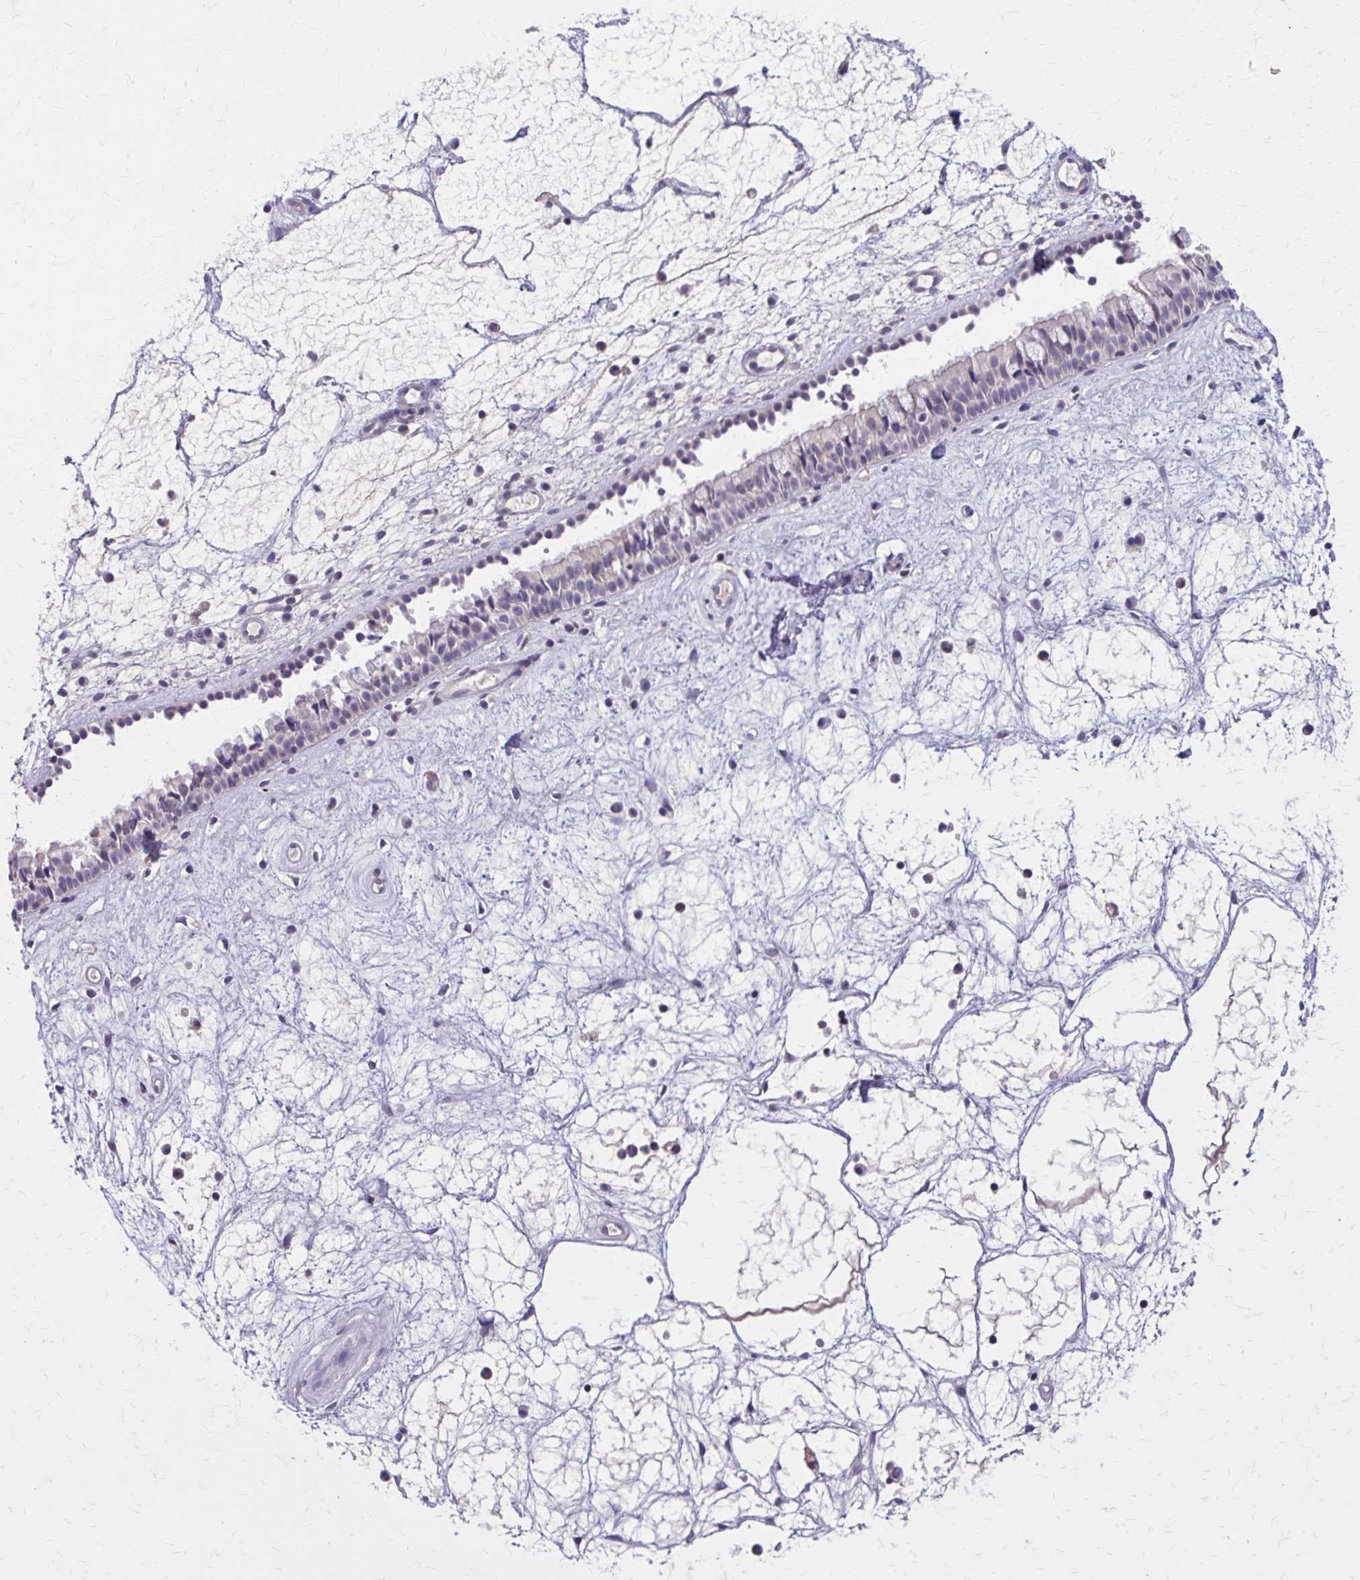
{"staining": {"intensity": "negative", "quantity": "none", "location": "none"}, "tissue": "nasopharynx", "cell_type": "Respiratory epithelial cells", "image_type": "normal", "snomed": [{"axis": "morphology", "description": "Normal tissue, NOS"}, {"axis": "topography", "description": "Nasopharynx"}], "caption": "DAB immunohistochemical staining of benign nasopharynx displays no significant positivity in respiratory epithelial cells. (DAB immunohistochemistry (IHC), high magnification).", "gene": "OR4A47", "patient": {"sex": "male", "age": 69}}